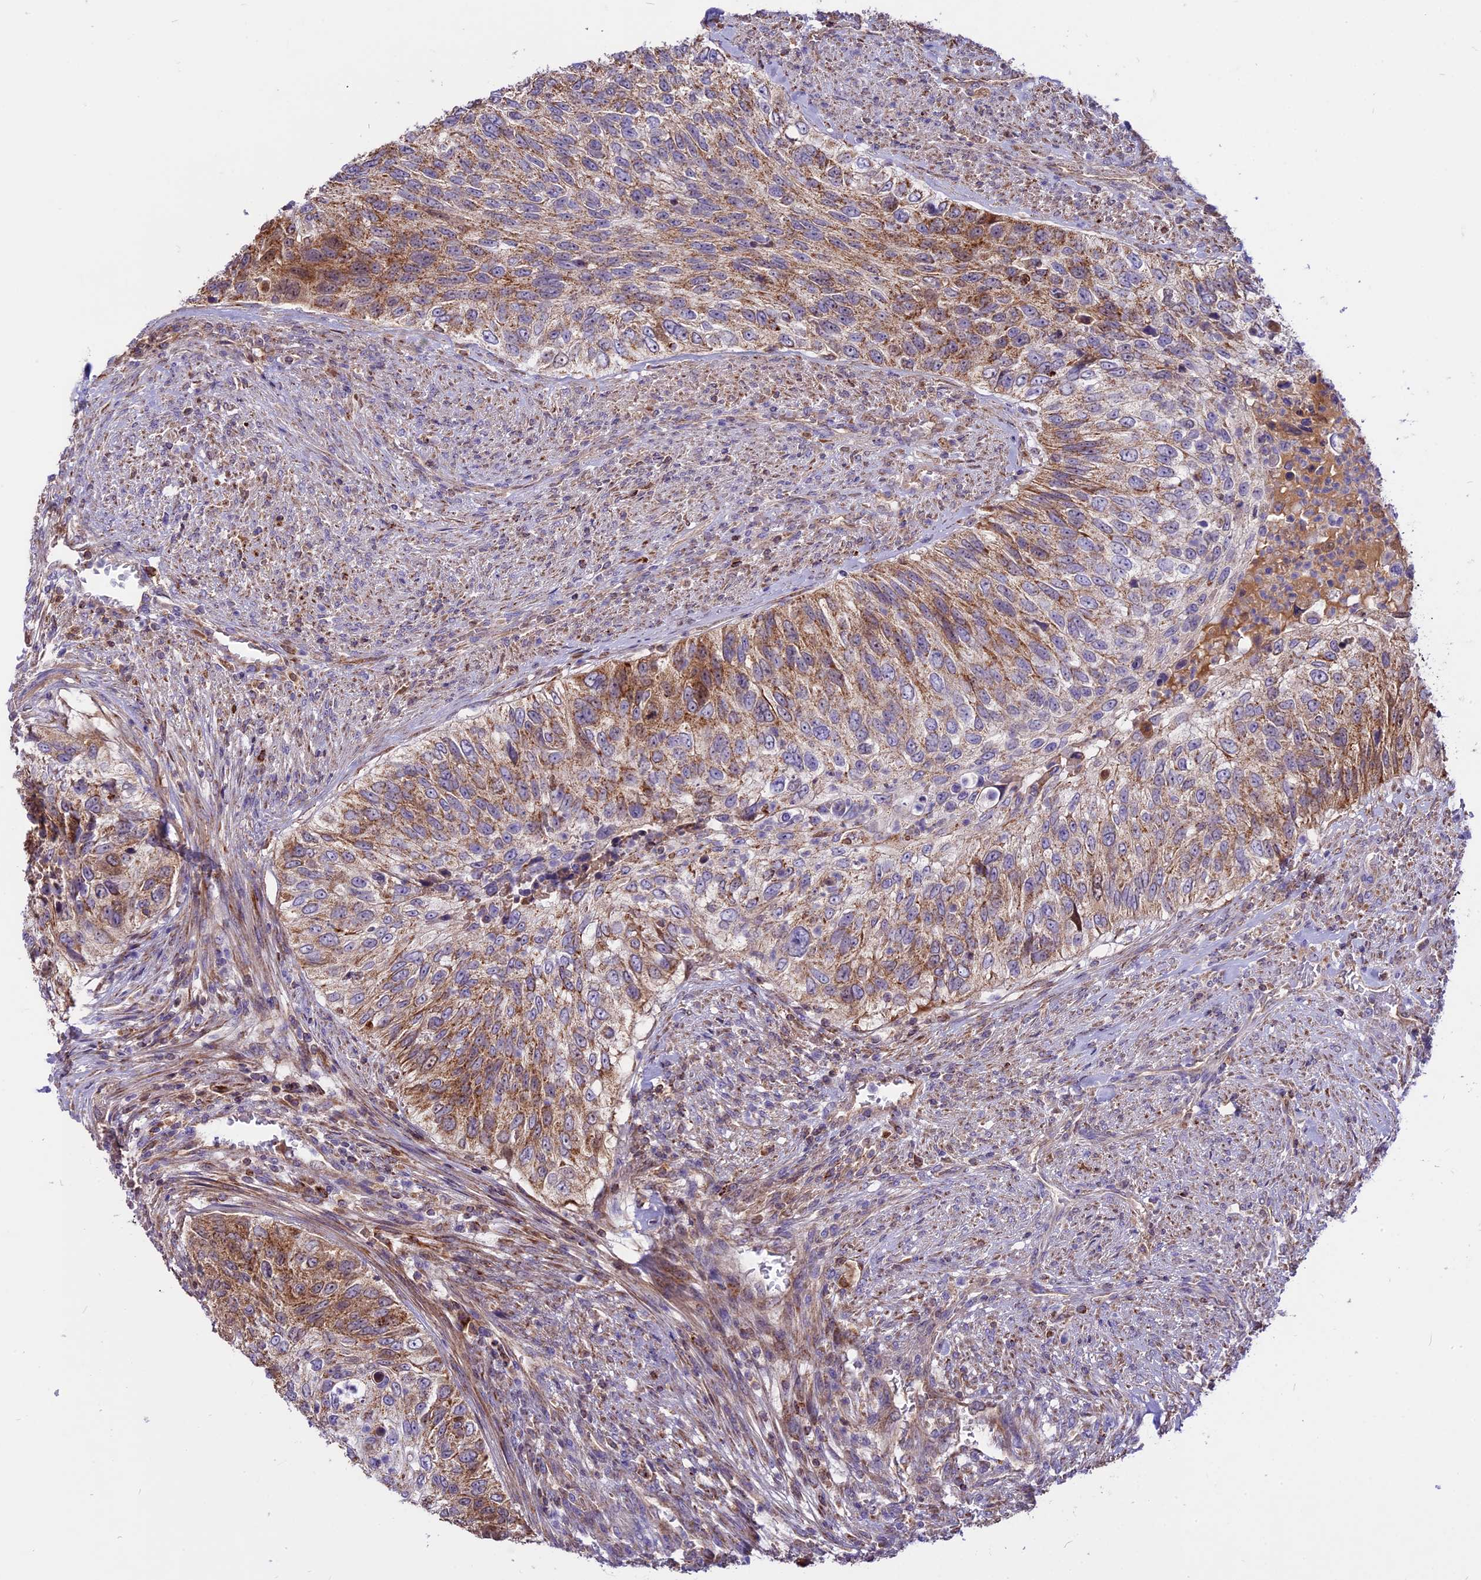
{"staining": {"intensity": "moderate", "quantity": "25%-75%", "location": "cytoplasmic/membranous"}, "tissue": "urothelial cancer", "cell_type": "Tumor cells", "image_type": "cancer", "snomed": [{"axis": "morphology", "description": "Urothelial carcinoma, High grade"}, {"axis": "topography", "description": "Urinary bladder"}], "caption": "Immunohistochemistry (IHC) of urothelial cancer reveals medium levels of moderate cytoplasmic/membranous expression in about 25%-75% of tumor cells. The staining was performed using DAB, with brown indicating positive protein expression. Nuclei are stained blue with hematoxylin.", "gene": "COX17", "patient": {"sex": "female", "age": 60}}